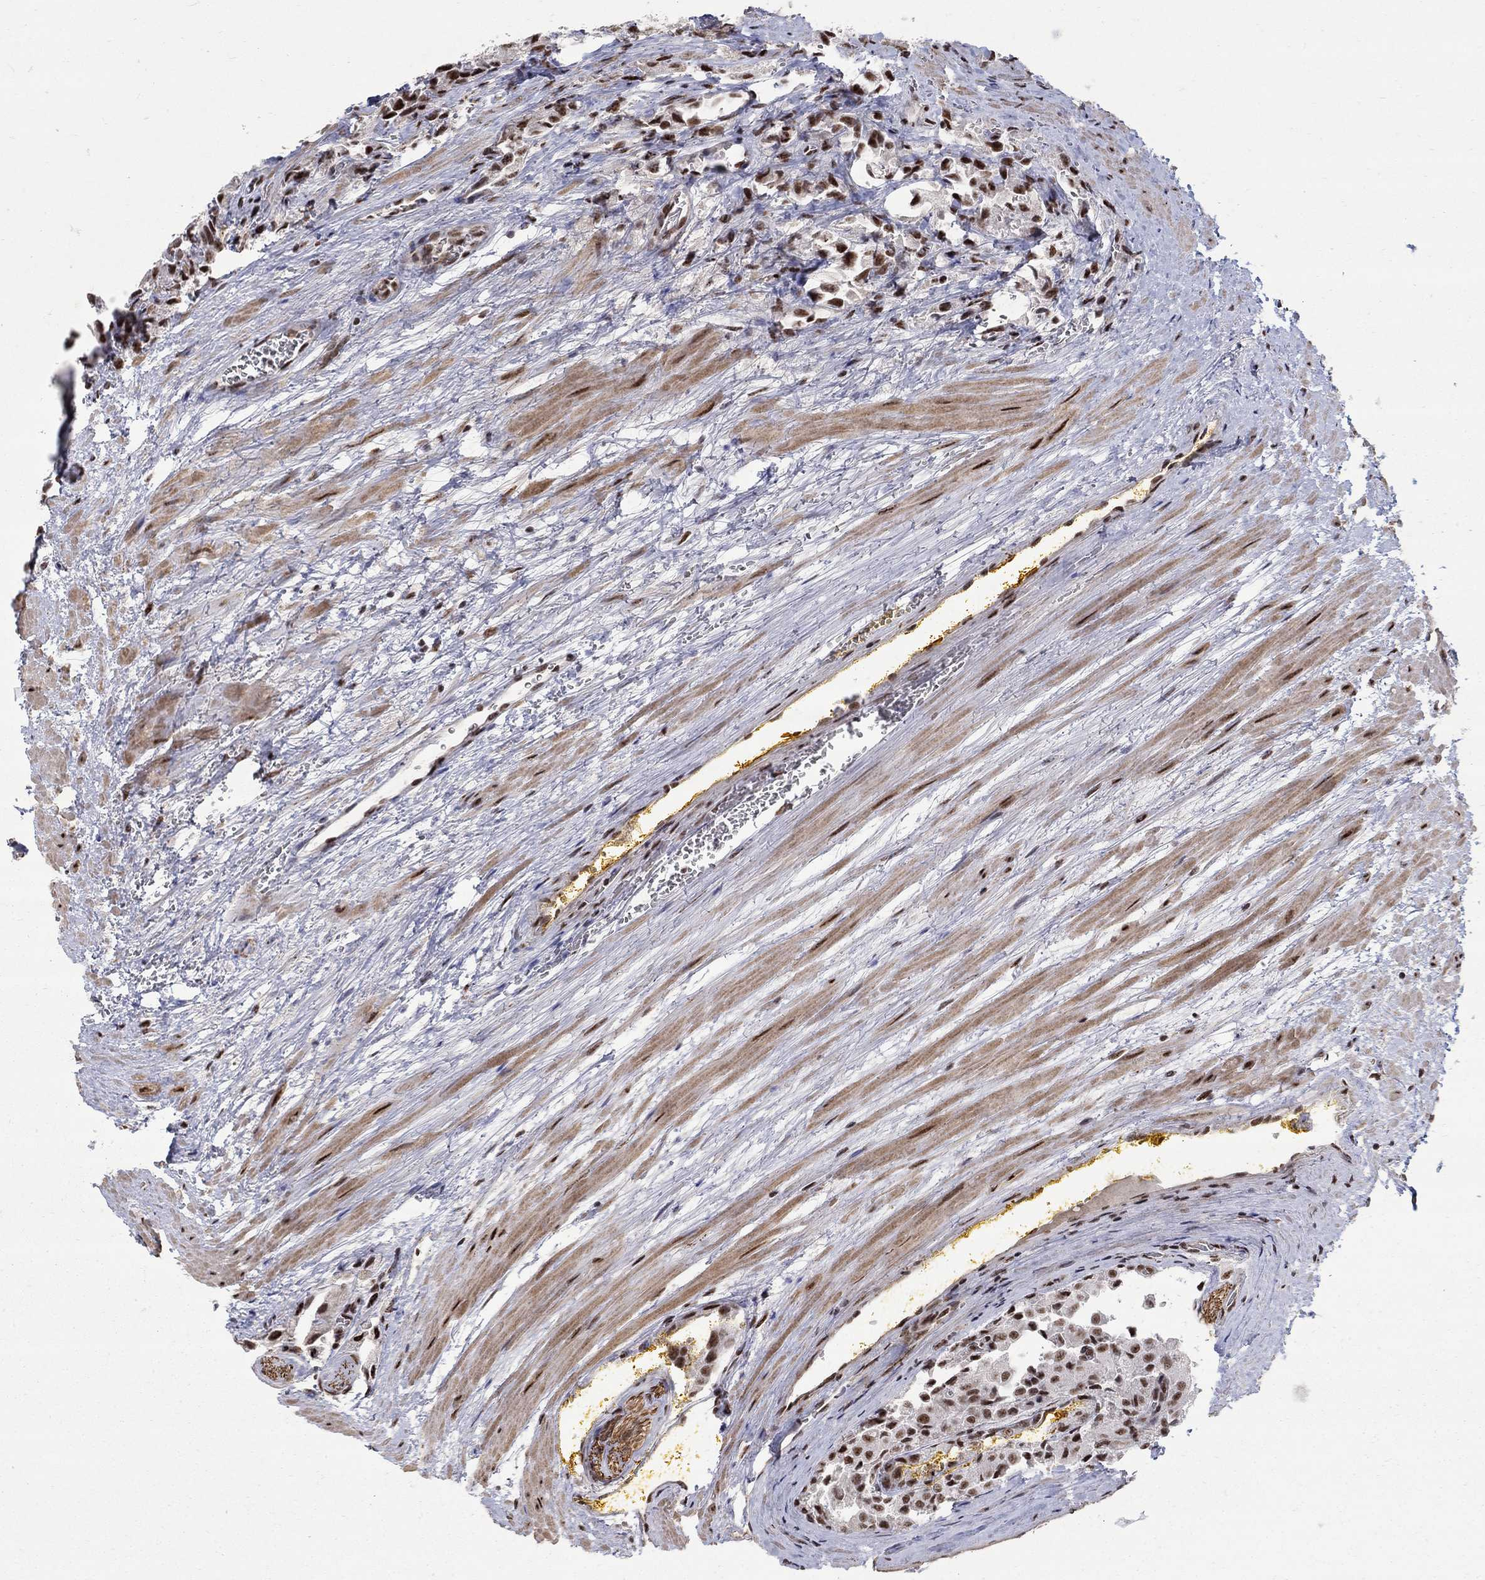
{"staining": {"intensity": "moderate", "quantity": "<25%", "location": "nuclear"}, "tissue": "prostate cancer", "cell_type": "Tumor cells", "image_type": "cancer", "snomed": [{"axis": "morphology", "description": "Adenocarcinoma, NOS"}, {"axis": "topography", "description": "Prostate and seminal vesicle, NOS"}, {"axis": "topography", "description": "Prostate"}], "caption": "Protein expression analysis of prostate cancer (adenocarcinoma) exhibits moderate nuclear expression in about <25% of tumor cells.", "gene": "PNISR", "patient": {"sex": "male", "age": 67}}